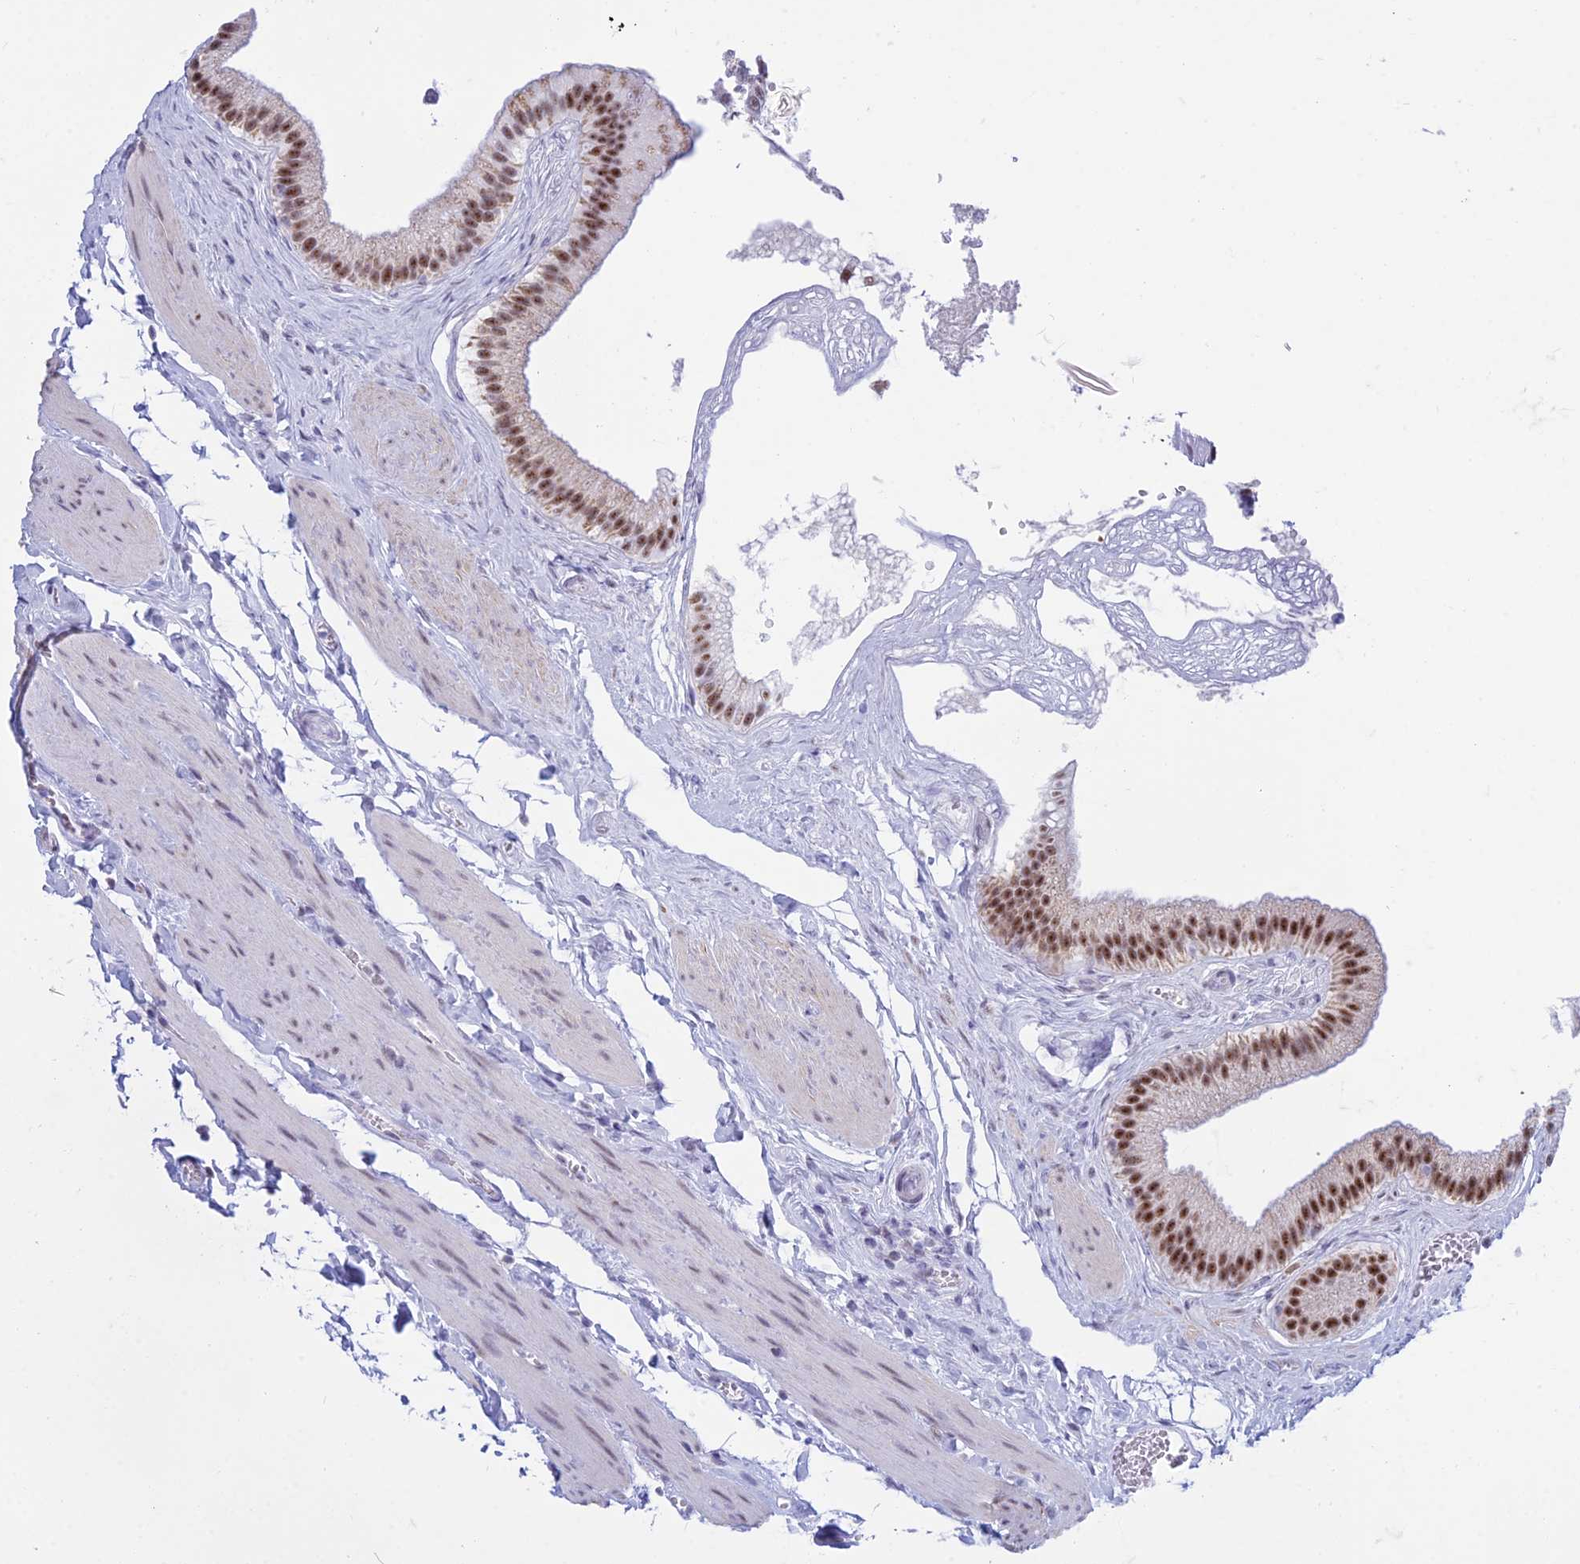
{"staining": {"intensity": "strong", "quantity": ">75%", "location": "nuclear"}, "tissue": "gallbladder", "cell_type": "Glandular cells", "image_type": "normal", "snomed": [{"axis": "morphology", "description": "Normal tissue, NOS"}, {"axis": "topography", "description": "Gallbladder"}], "caption": "Brown immunohistochemical staining in unremarkable human gallbladder demonstrates strong nuclear expression in approximately >75% of glandular cells. The staining was performed using DAB to visualize the protein expression in brown, while the nuclei were stained in blue with hematoxylin (Magnification: 20x).", "gene": "KLF14", "patient": {"sex": "female", "age": 54}}